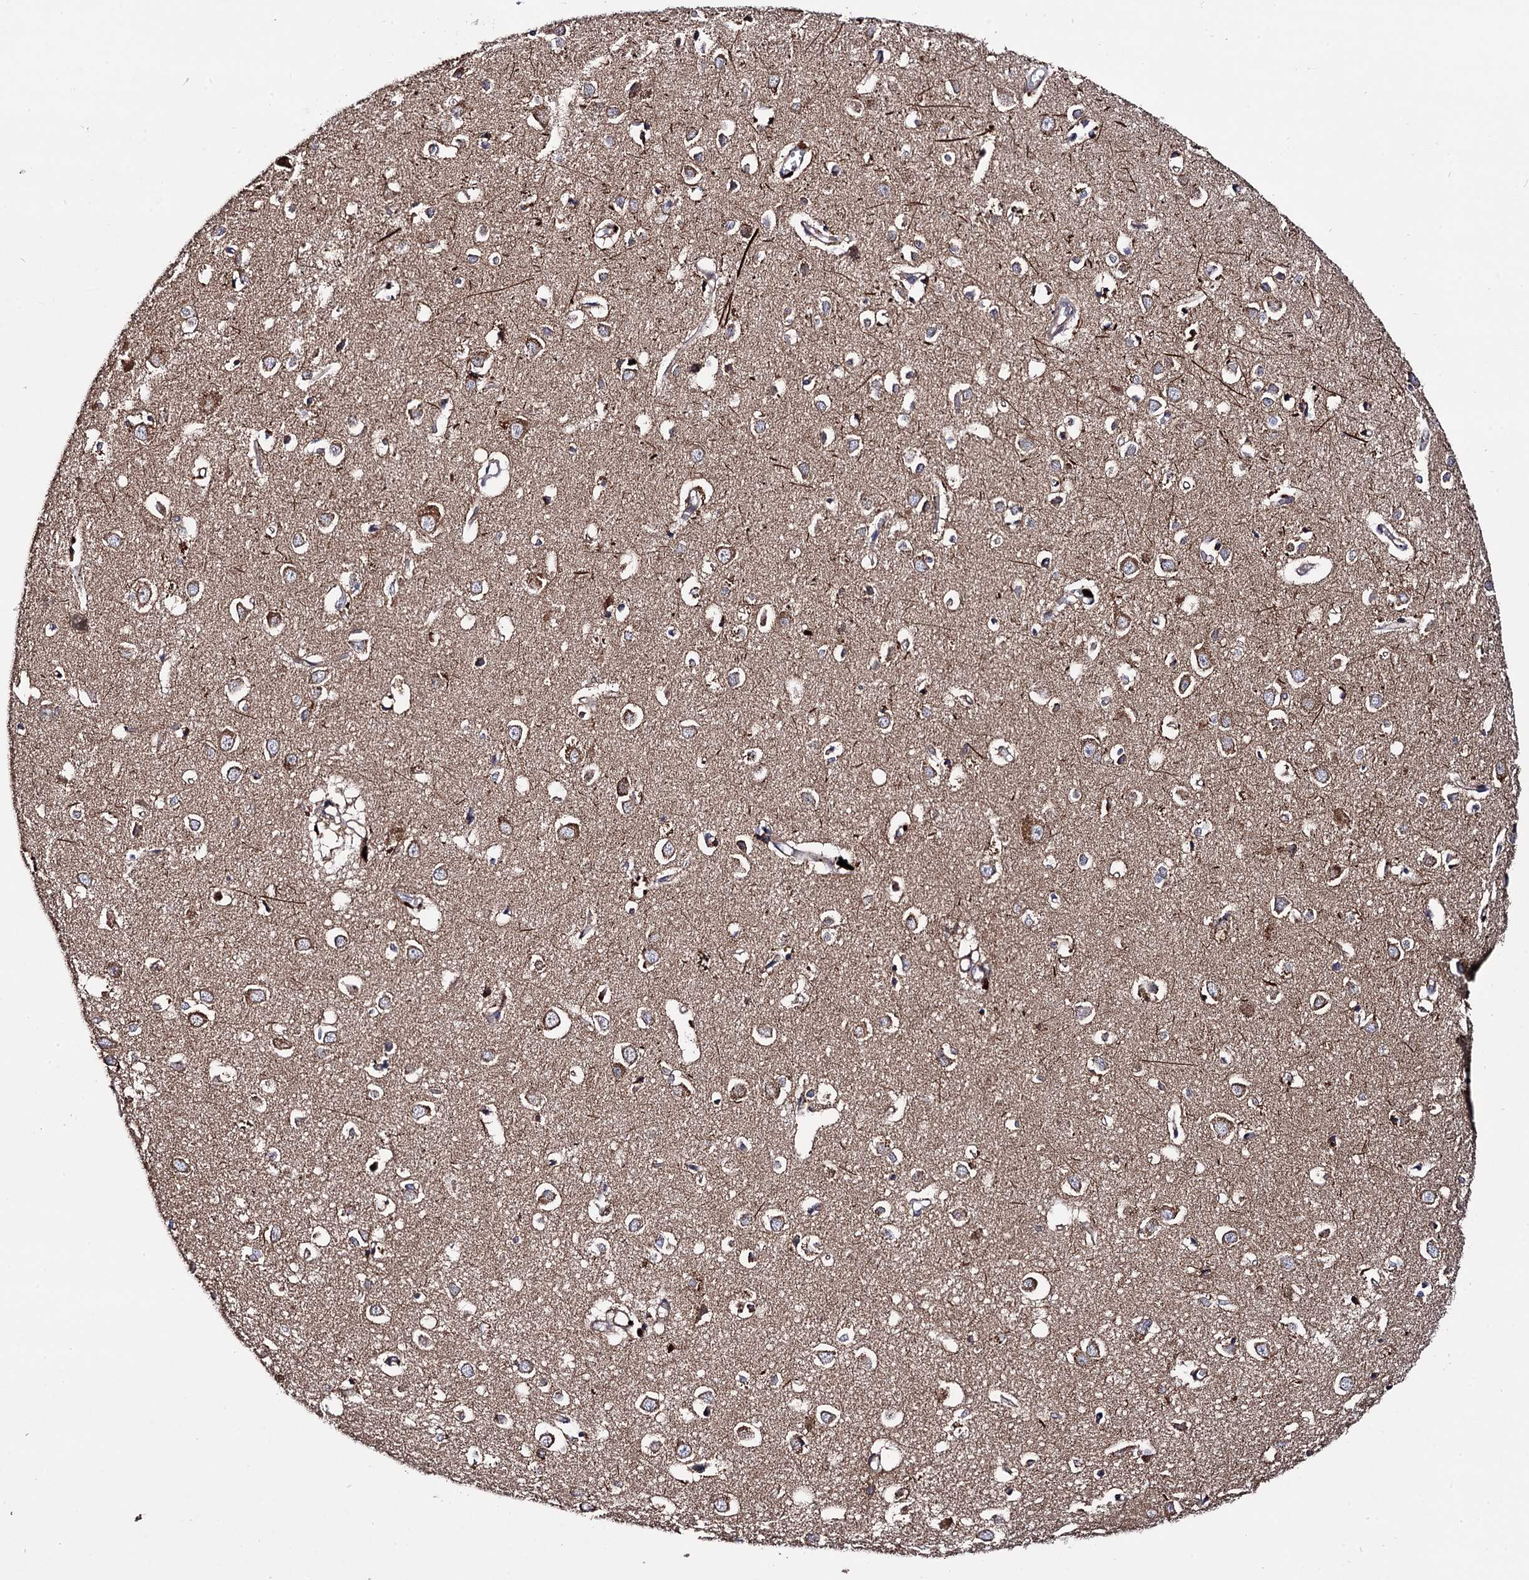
{"staining": {"intensity": "moderate", "quantity": "25%-75%", "location": "cytoplasmic/membranous"}, "tissue": "cerebral cortex", "cell_type": "Endothelial cells", "image_type": "normal", "snomed": [{"axis": "morphology", "description": "Normal tissue, NOS"}, {"axis": "topography", "description": "Cerebral cortex"}], "caption": "The photomicrograph reveals a brown stain indicating the presence of a protein in the cytoplasmic/membranous of endothelial cells in cerebral cortex. (Brightfield microscopy of DAB IHC at high magnification).", "gene": "IQCH", "patient": {"sex": "female", "age": 64}}